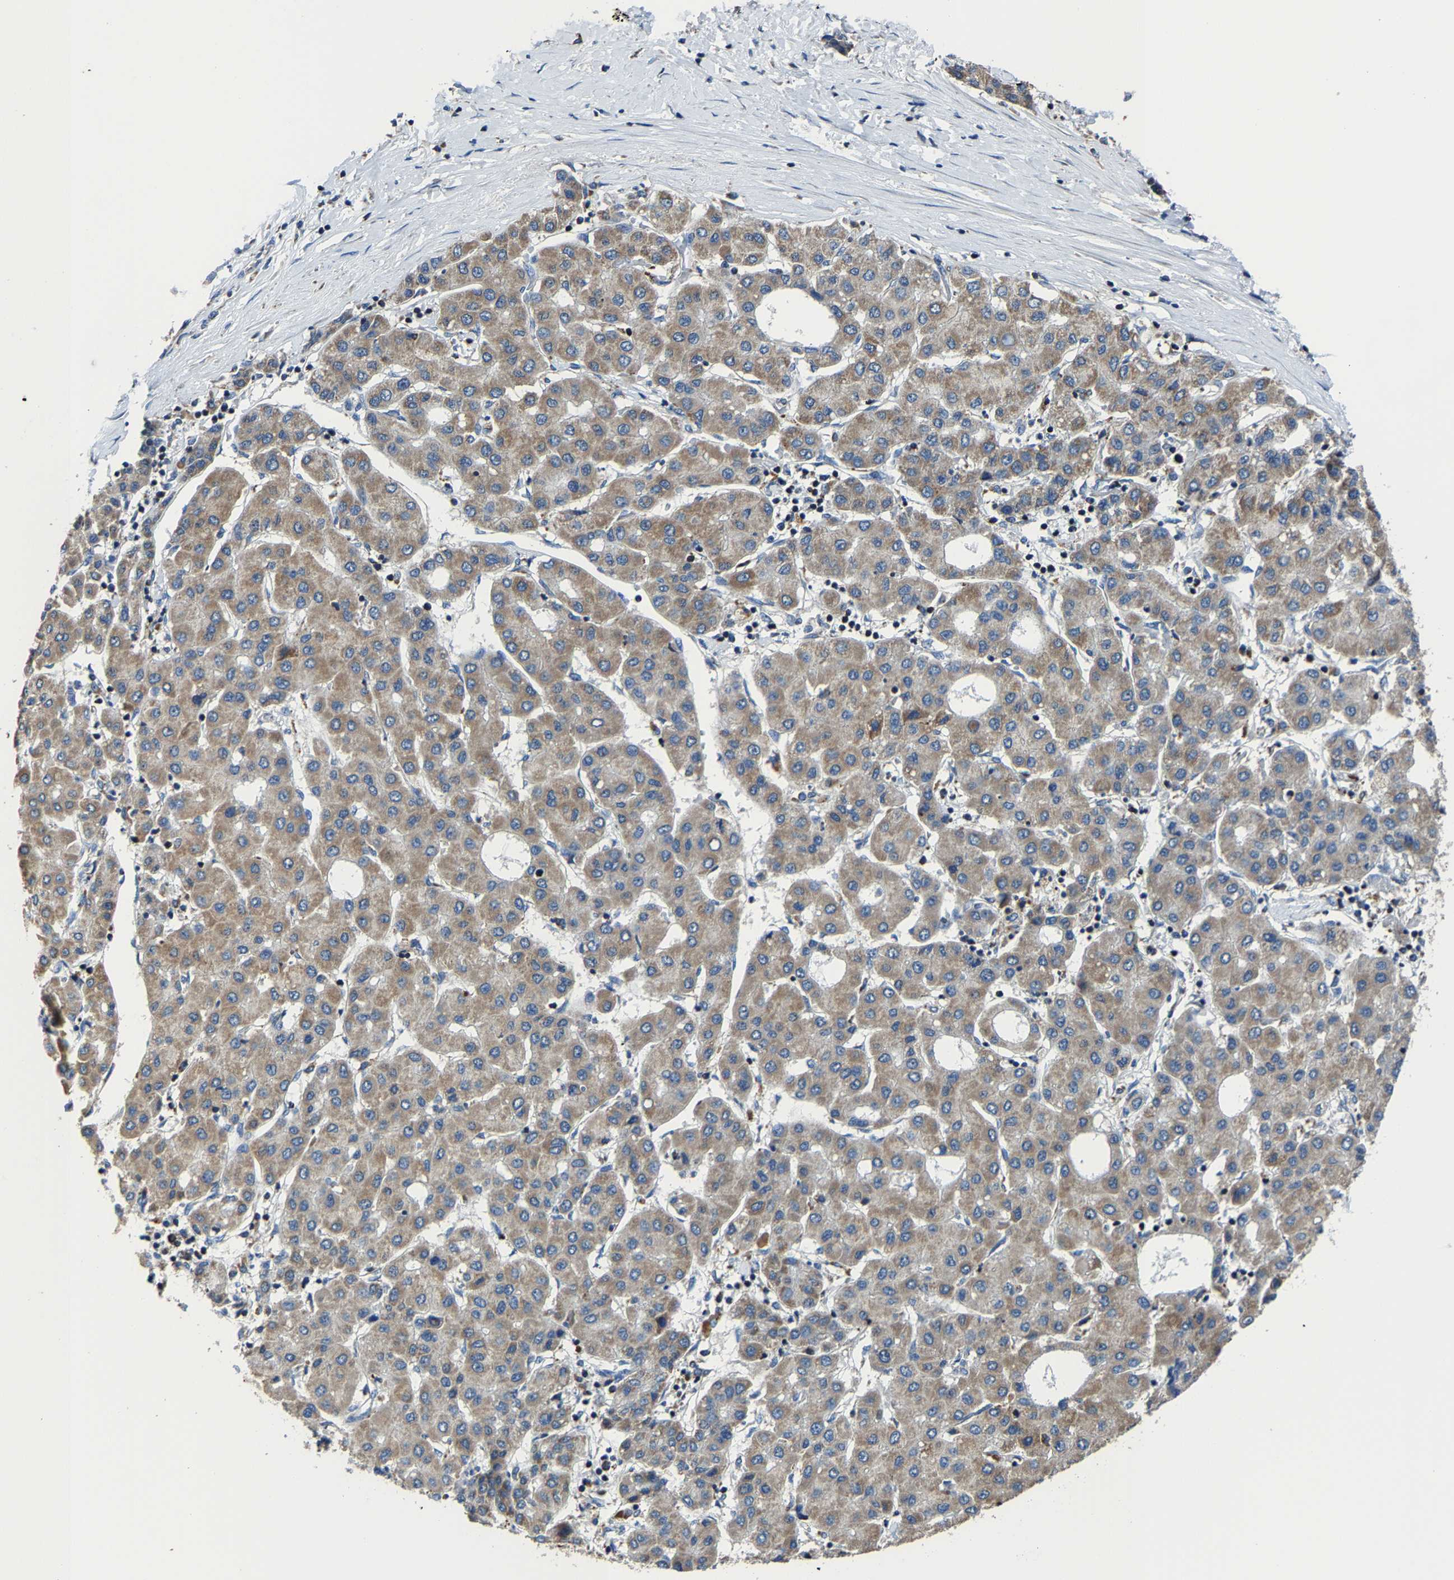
{"staining": {"intensity": "moderate", "quantity": ">75%", "location": "cytoplasmic/membranous"}, "tissue": "liver cancer", "cell_type": "Tumor cells", "image_type": "cancer", "snomed": [{"axis": "morphology", "description": "Carcinoma, Hepatocellular, NOS"}, {"axis": "topography", "description": "Liver"}], "caption": "A micrograph showing moderate cytoplasmic/membranous positivity in about >75% of tumor cells in liver hepatocellular carcinoma, as visualized by brown immunohistochemical staining.", "gene": "AGK", "patient": {"sex": "male", "age": 65}}